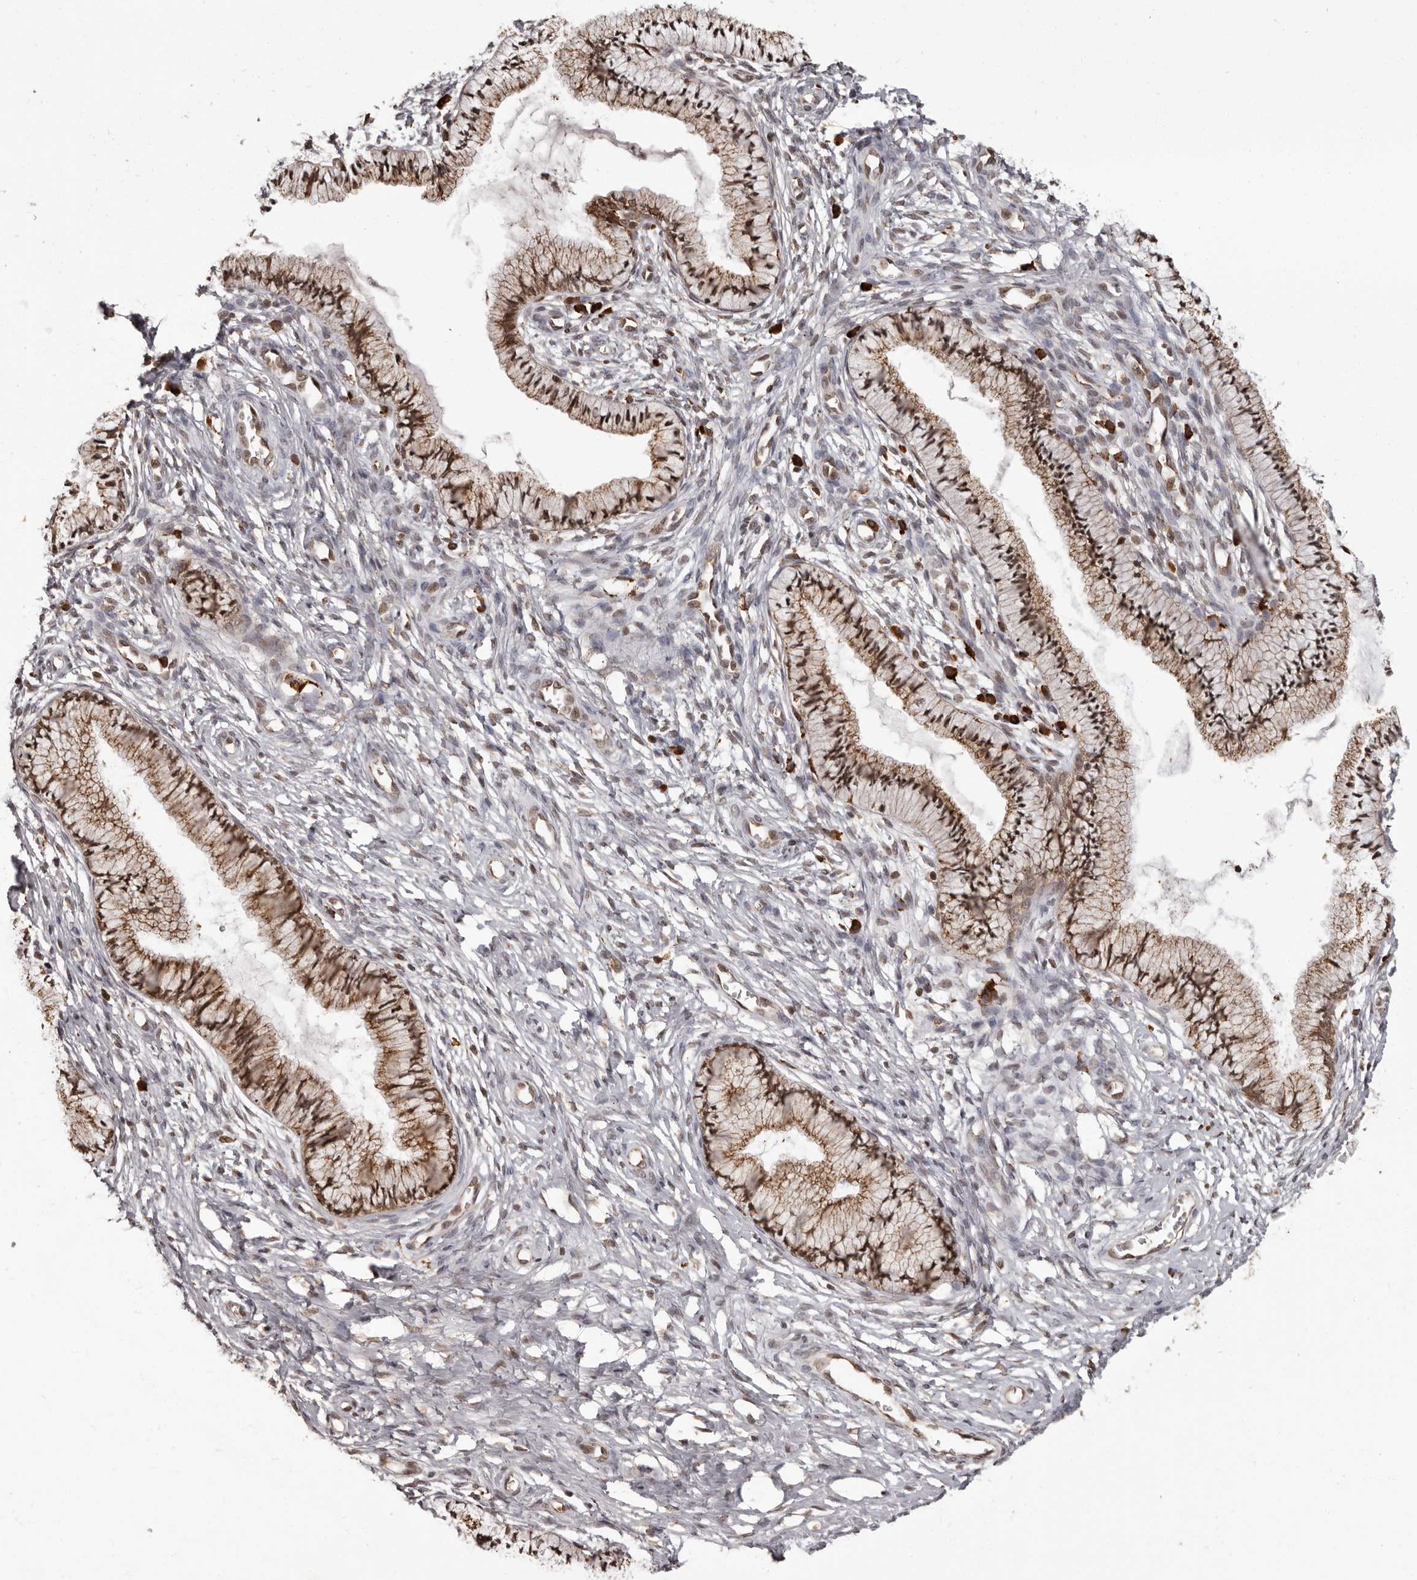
{"staining": {"intensity": "moderate", "quantity": ">75%", "location": "cytoplasmic/membranous,nuclear"}, "tissue": "cervix", "cell_type": "Glandular cells", "image_type": "normal", "snomed": [{"axis": "morphology", "description": "Normal tissue, NOS"}, {"axis": "topography", "description": "Cervix"}], "caption": "Protein analysis of benign cervix exhibits moderate cytoplasmic/membranous,nuclear staining in approximately >75% of glandular cells.", "gene": "IL32", "patient": {"sex": "female", "age": 36}}